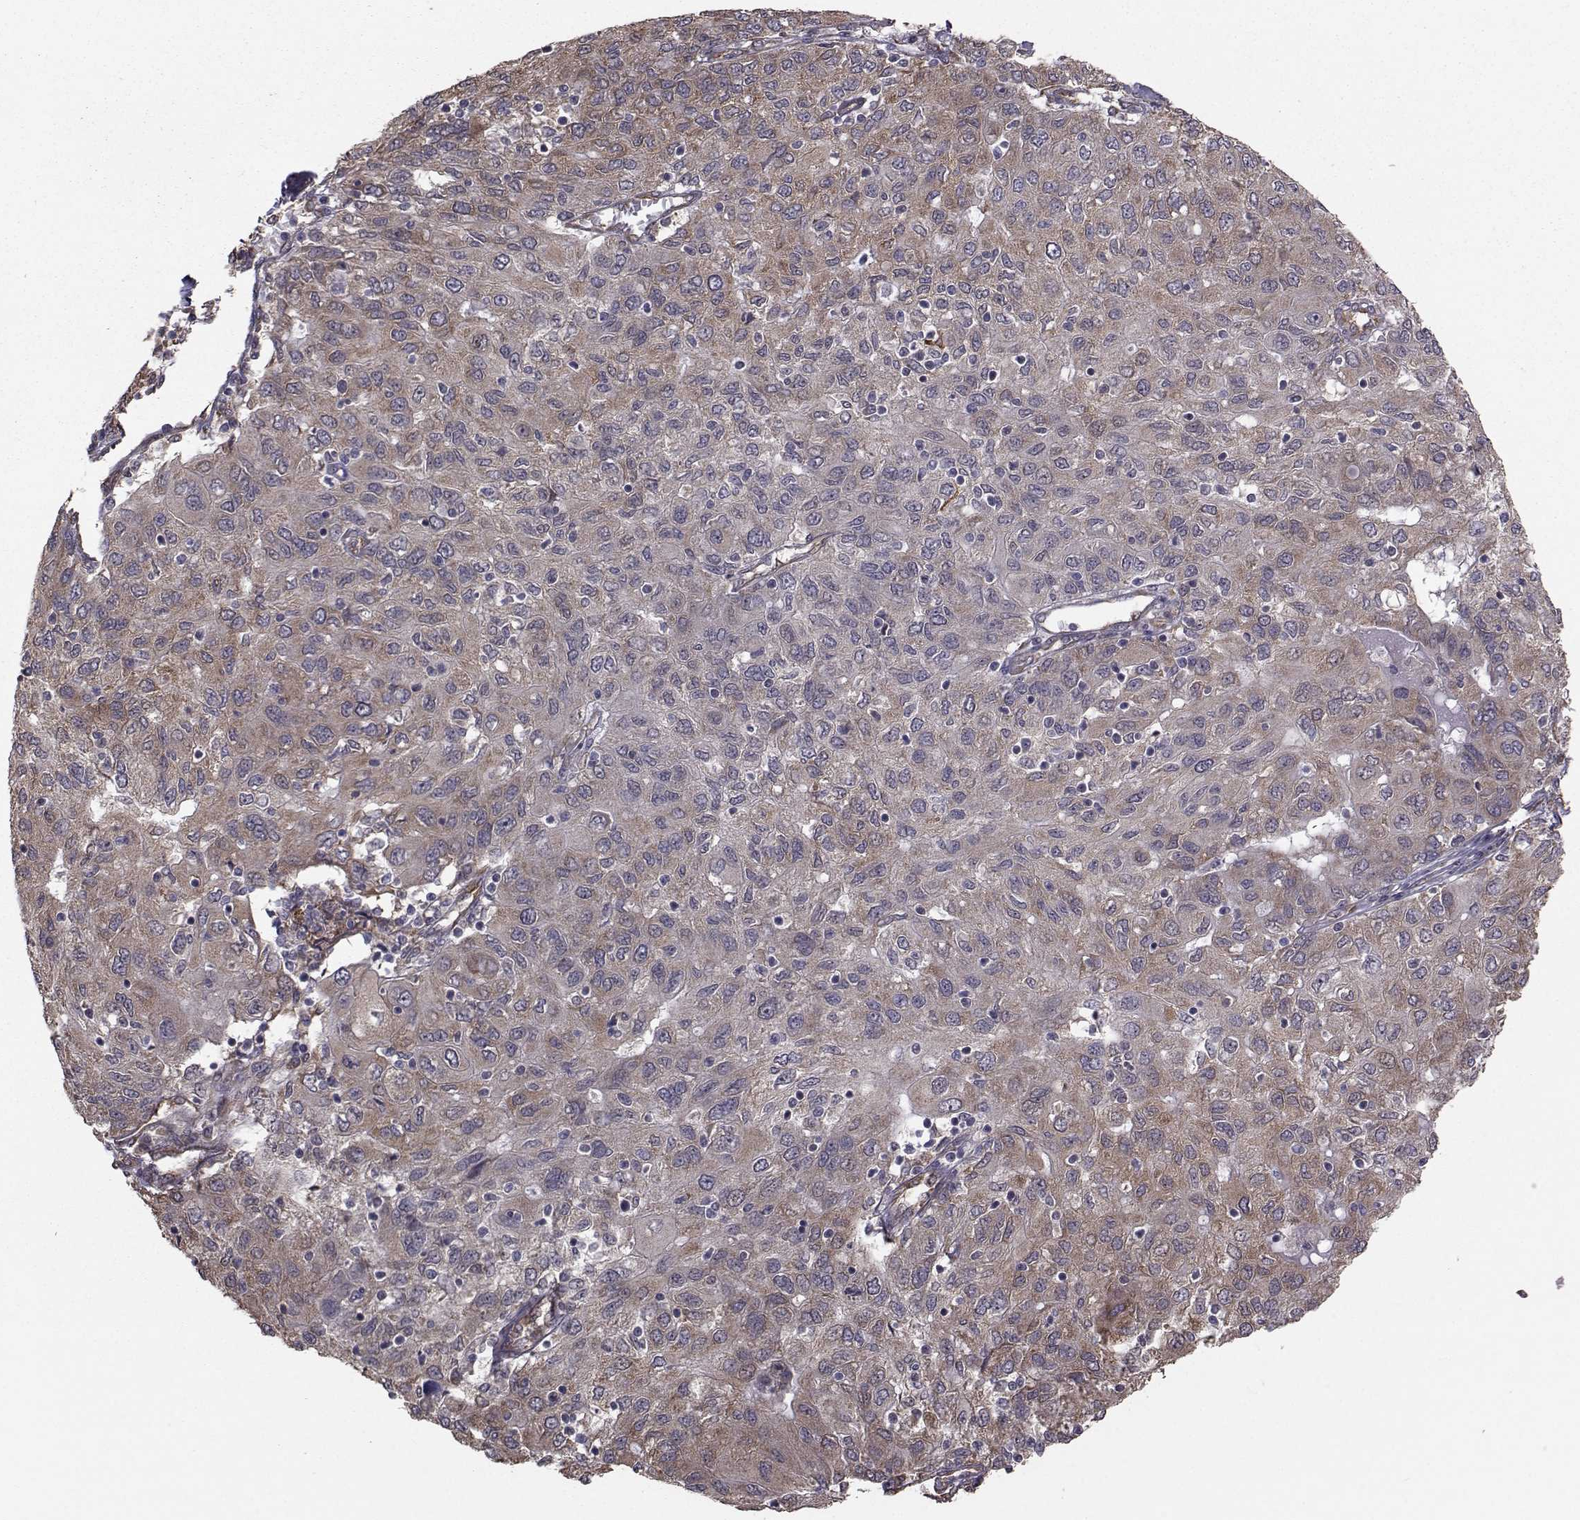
{"staining": {"intensity": "moderate", "quantity": "25%-75%", "location": "cytoplasmic/membranous"}, "tissue": "ovarian cancer", "cell_type": "Tumor cells", "image_type": "cancer", "snomed": [{"axis": "morphology", "description": "Carcinoma, endometroid"}, {"axis": "topography", "description": "Ovary"}], "caption": "Ovarian endometroid carcinoma stained with DAB immunohistochemistry (IHC) exhibits medium levels of moderate cytoplasmic/membranous positivity in about 25%-75% of tumor cells.", "gene": "TRIP10", "patient": {"sex": "female", "age": 50}}